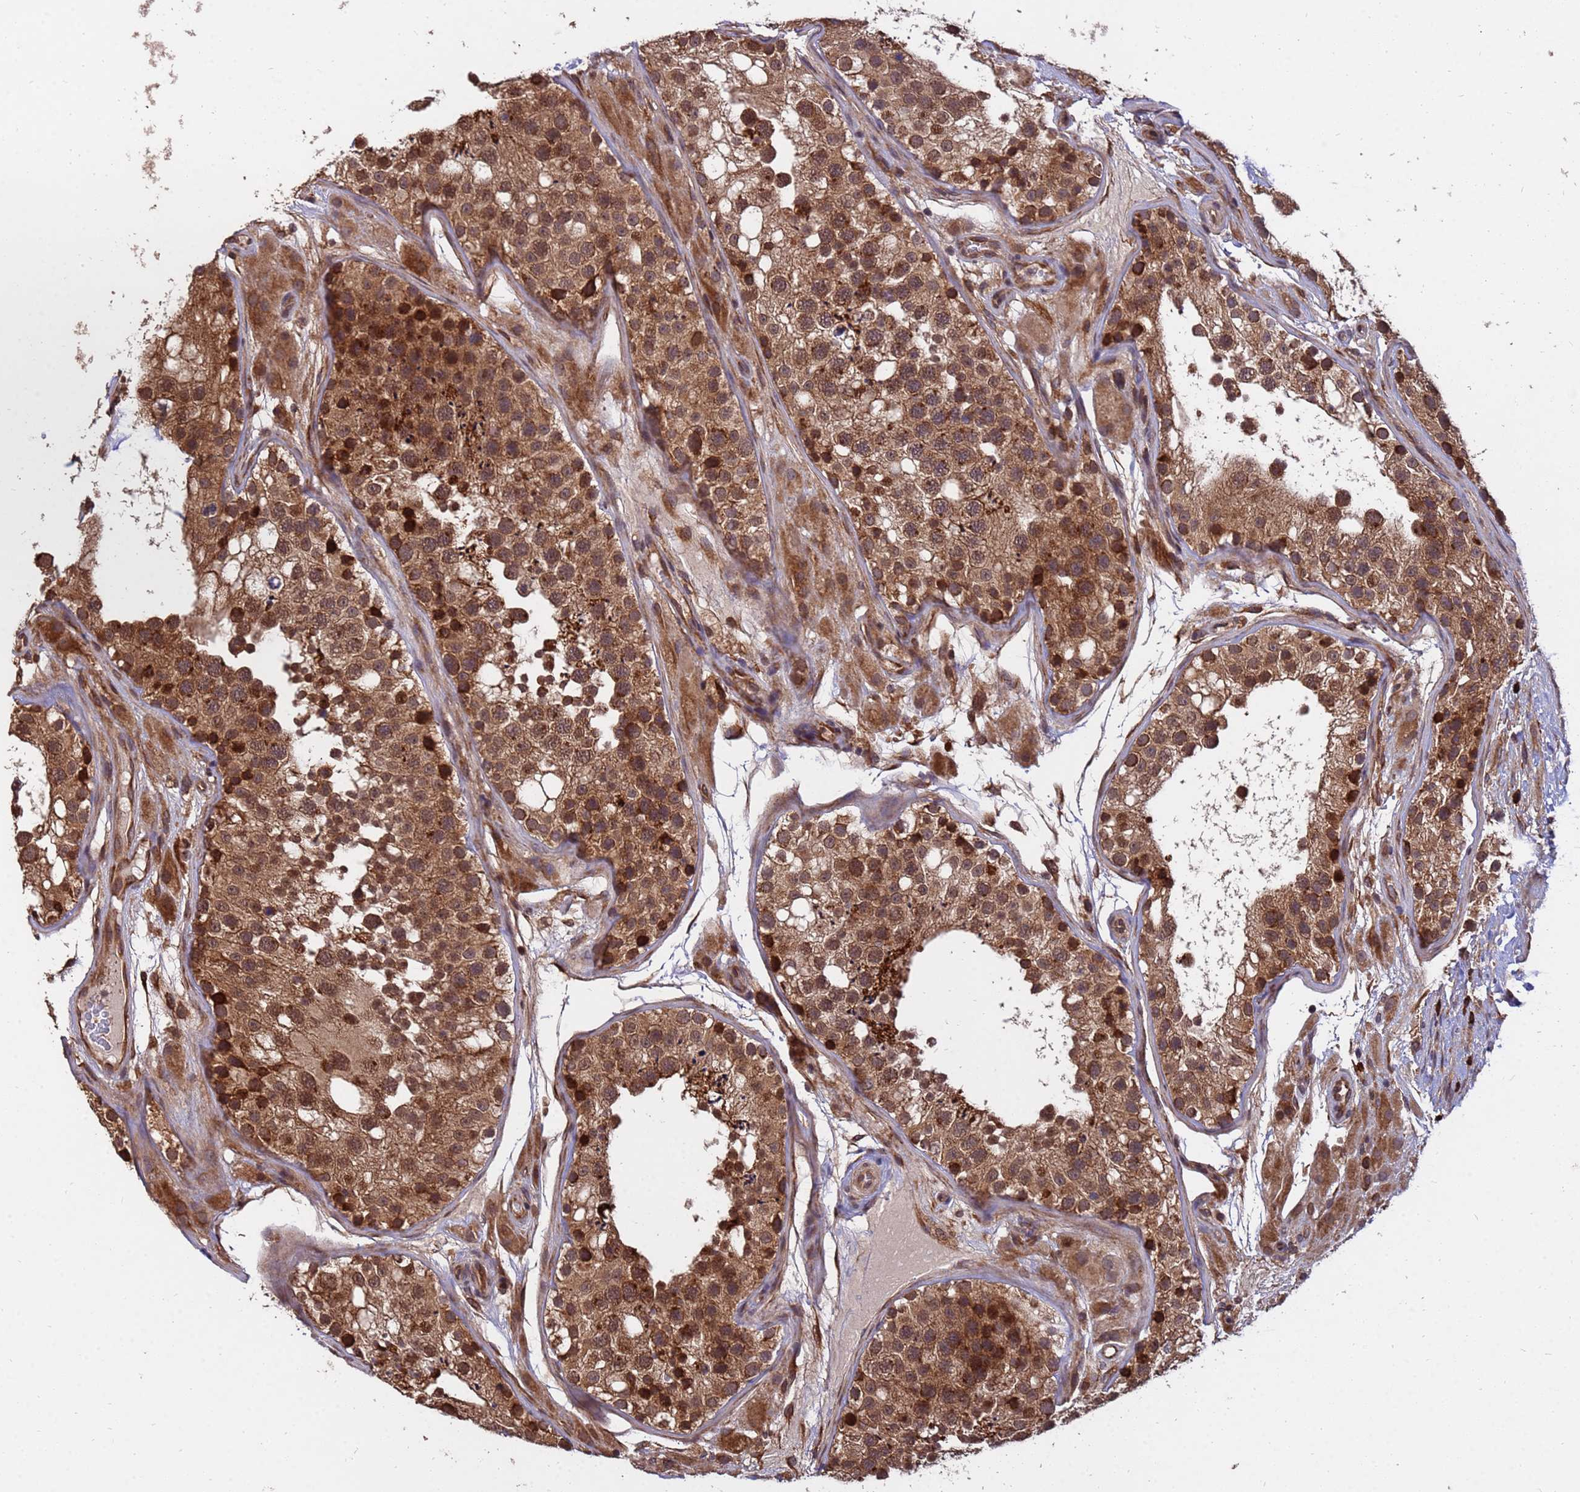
{"staining": {"intensity": "moderate", "quantity": ">75%", "location": "cytoplasmic/membranous,nuclear"}, "tissue": "testis", "cell_type": "Cells in seminiferous ducts", "image_type": "normal", "snomed": [{"axis": "morphology", "description": "Normal tissue, NOS"}, {"axis": "topography", "description": "Testis"}], "caption": "Moderate cytoplasmic/membranous,nuclear positivity is appreciated in about >75% of cells in seminiferous ducts in unremarkable testis.", "gene": "ZNF619", "patient": {"sex": "male", "age": 26}}